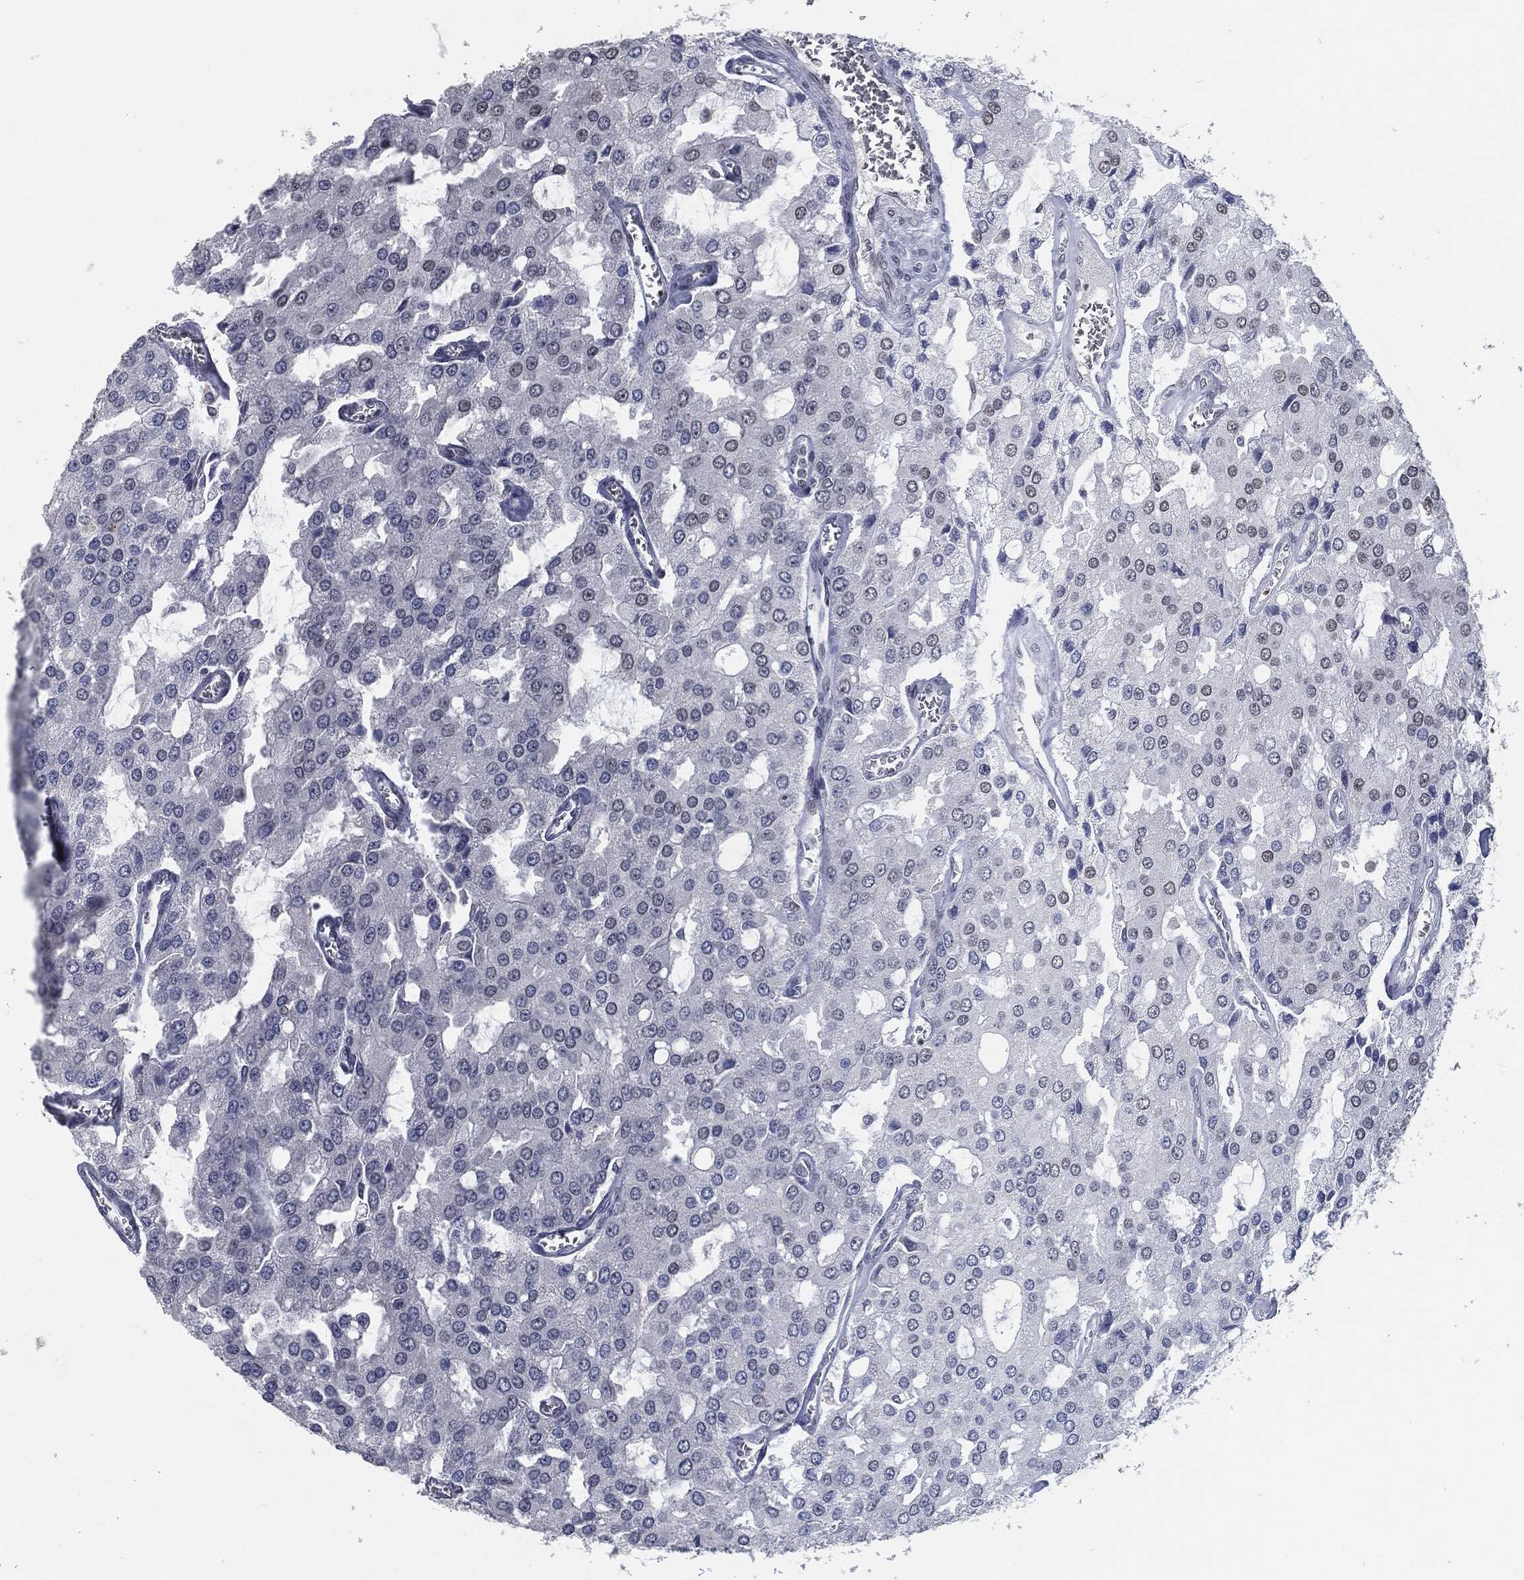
{"staining": {"intensity": "weak", "quantity": "<25%", "location": "nuclear"}, "tissue": "prostate cancer", "cell_type": "Tumor cells", "image_type": "cancer", "snomed": [{"axis": "morphology", "description": "Adenocarcinoma, NOS"}, {"axis": "topography", "description": "Prostate and seminal vesicle, NOS"}, {"axis": "topography", "description": "Prostate"}], "caption": "This is an immunohistochemistry (IHC) image of adenocarcinoma (prostate). There is no expression in tumor cells.", "gene": "ANXA1", "patient": {"sex": "male", "age": 67}}